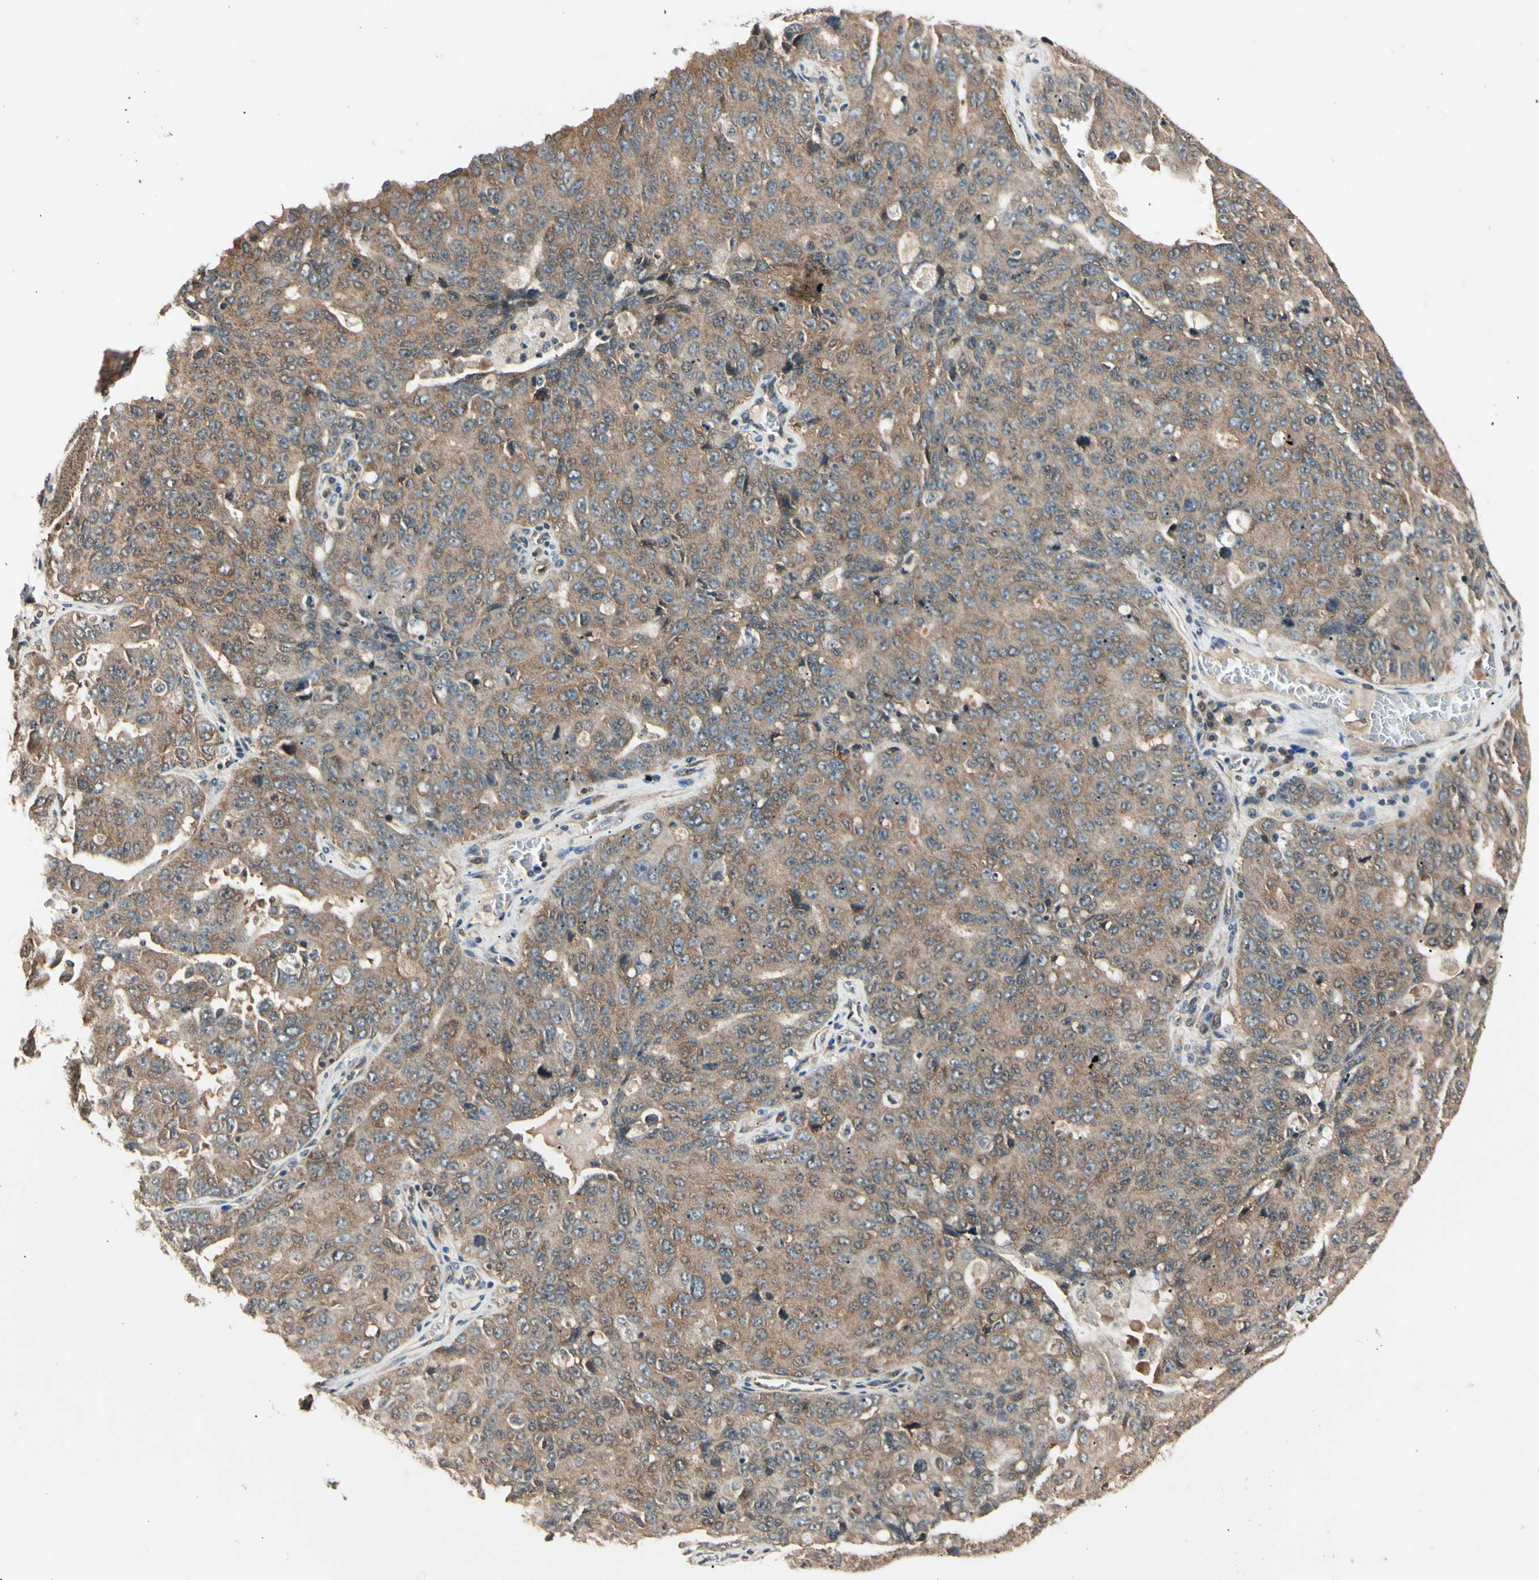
{"staining": {"intensity": "moderate", "quantity": "25%-75%", "location": "cytoplasmic/membranous"}, "tissue": "ovarian cancer", "cell_type": "Tumor cells", "image_type": "cancer", "snomed": [{"axis": "morphology", "description": "Carcinoma, endometroid"}, {"axis": "topography", "description": "Ovary"}], "caption": "An immunohistochemistry photomicrograph of tumor tissue is shown. Protein staining in brown highlights moderate cytoplasmic/membranous positivity in ovarian cancer (endometroid carcinoma) within tumor cells. The protein is stained brown, and the nuclei are stained in blue (DAB (3,3'-diaminobenzidine) IHC with brightfield microscopy, high magnification).", "gene": "EPN1", "patient": {"sex": "female", "age": 62}}